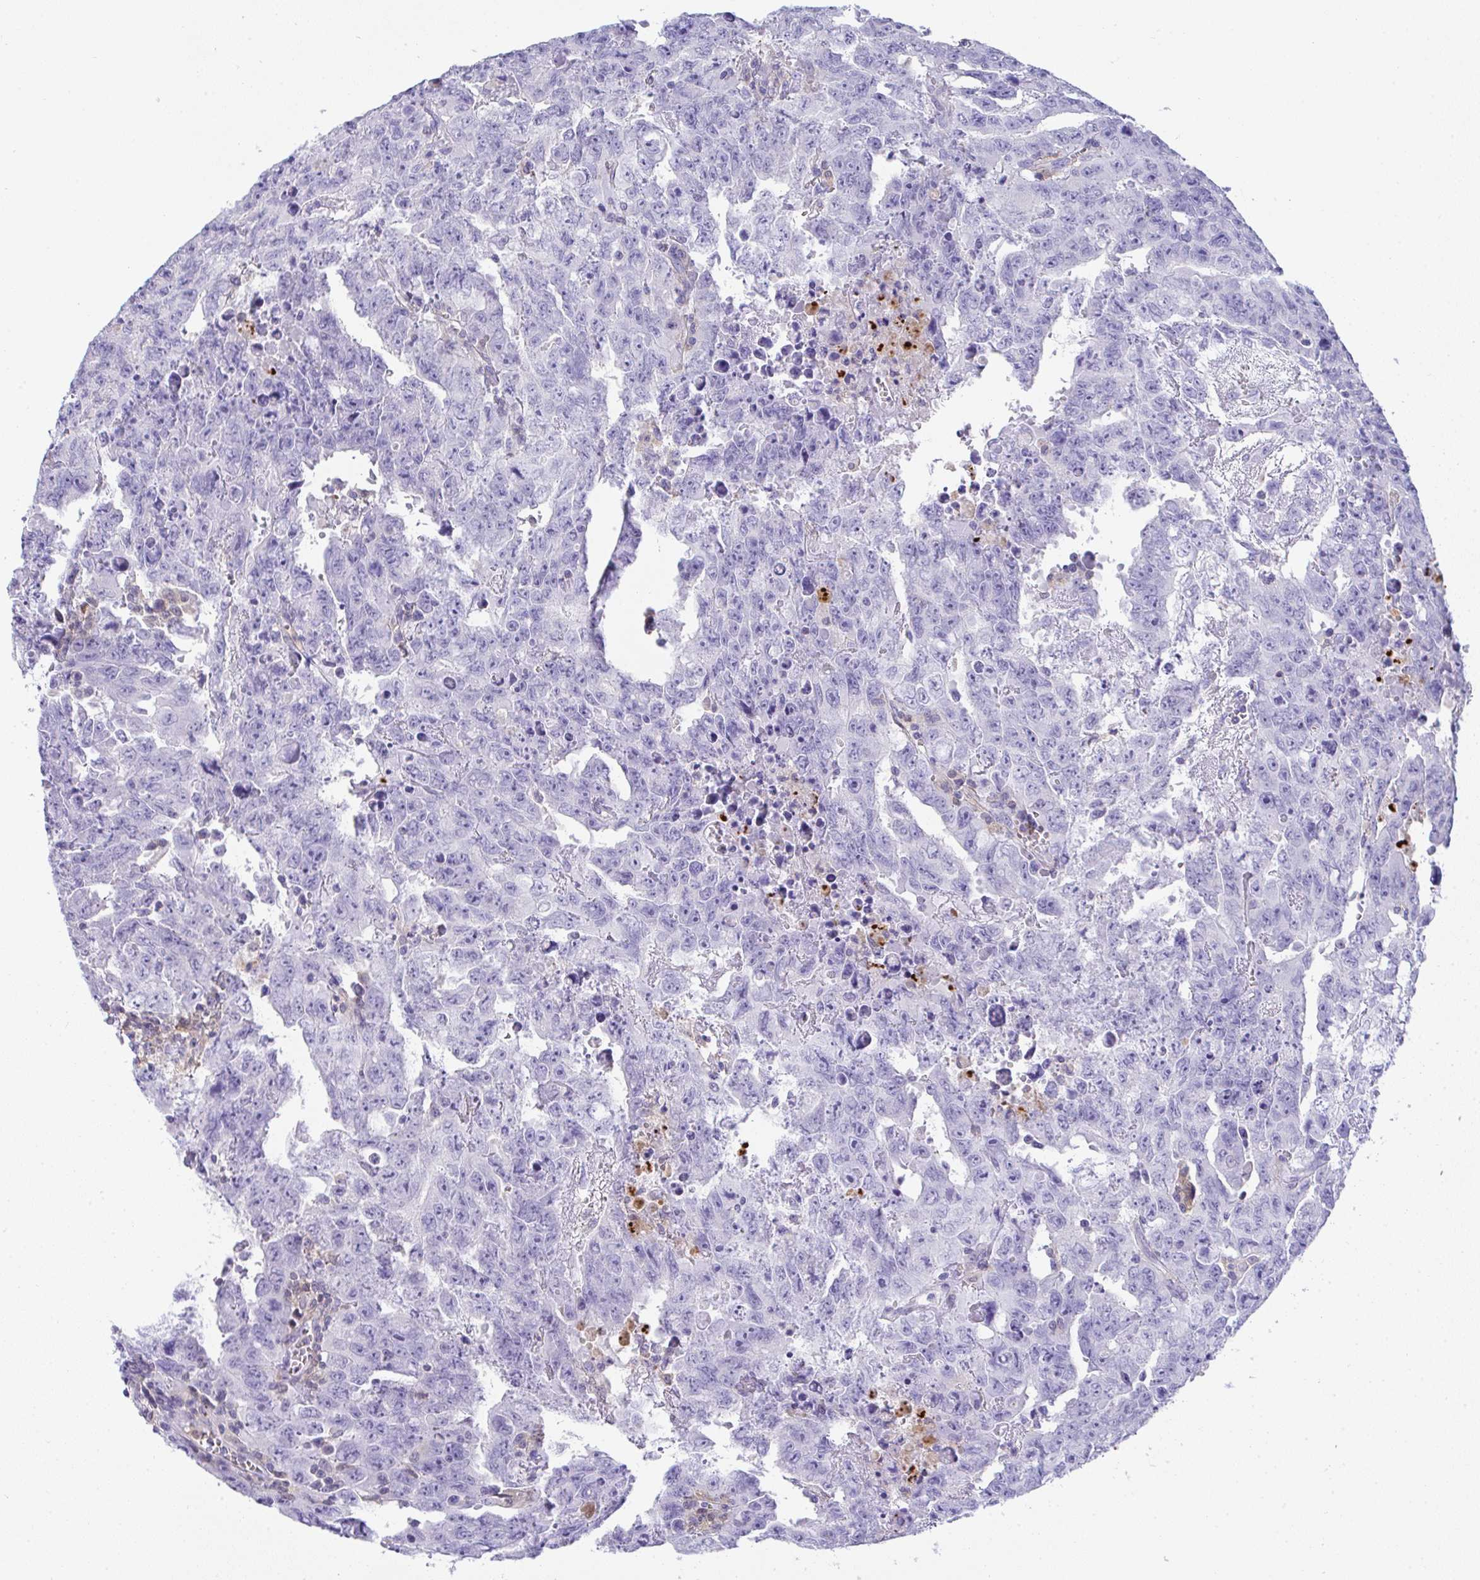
{"staining": {"intensity": "negative", "quantity": "none", "location": "none"}, "tissue": "testis cancer", "cell_type": "Tumor cells", "image_type": "cancer", "snomed": [{"axis": "morphology", "description": "Carcinoma, Embryonal, NOS"}, {"axis": "topography", "description": "Testis"}], "caption": "Immunohistochemistry of human testis cancer (embryonal carcinoma) displays no expression in tumor cells. (DAB immunohistochemistry (IHC), high magnification).", "gene": "TNFAIP8", "patient": {"sex": "male", "age": 24}}